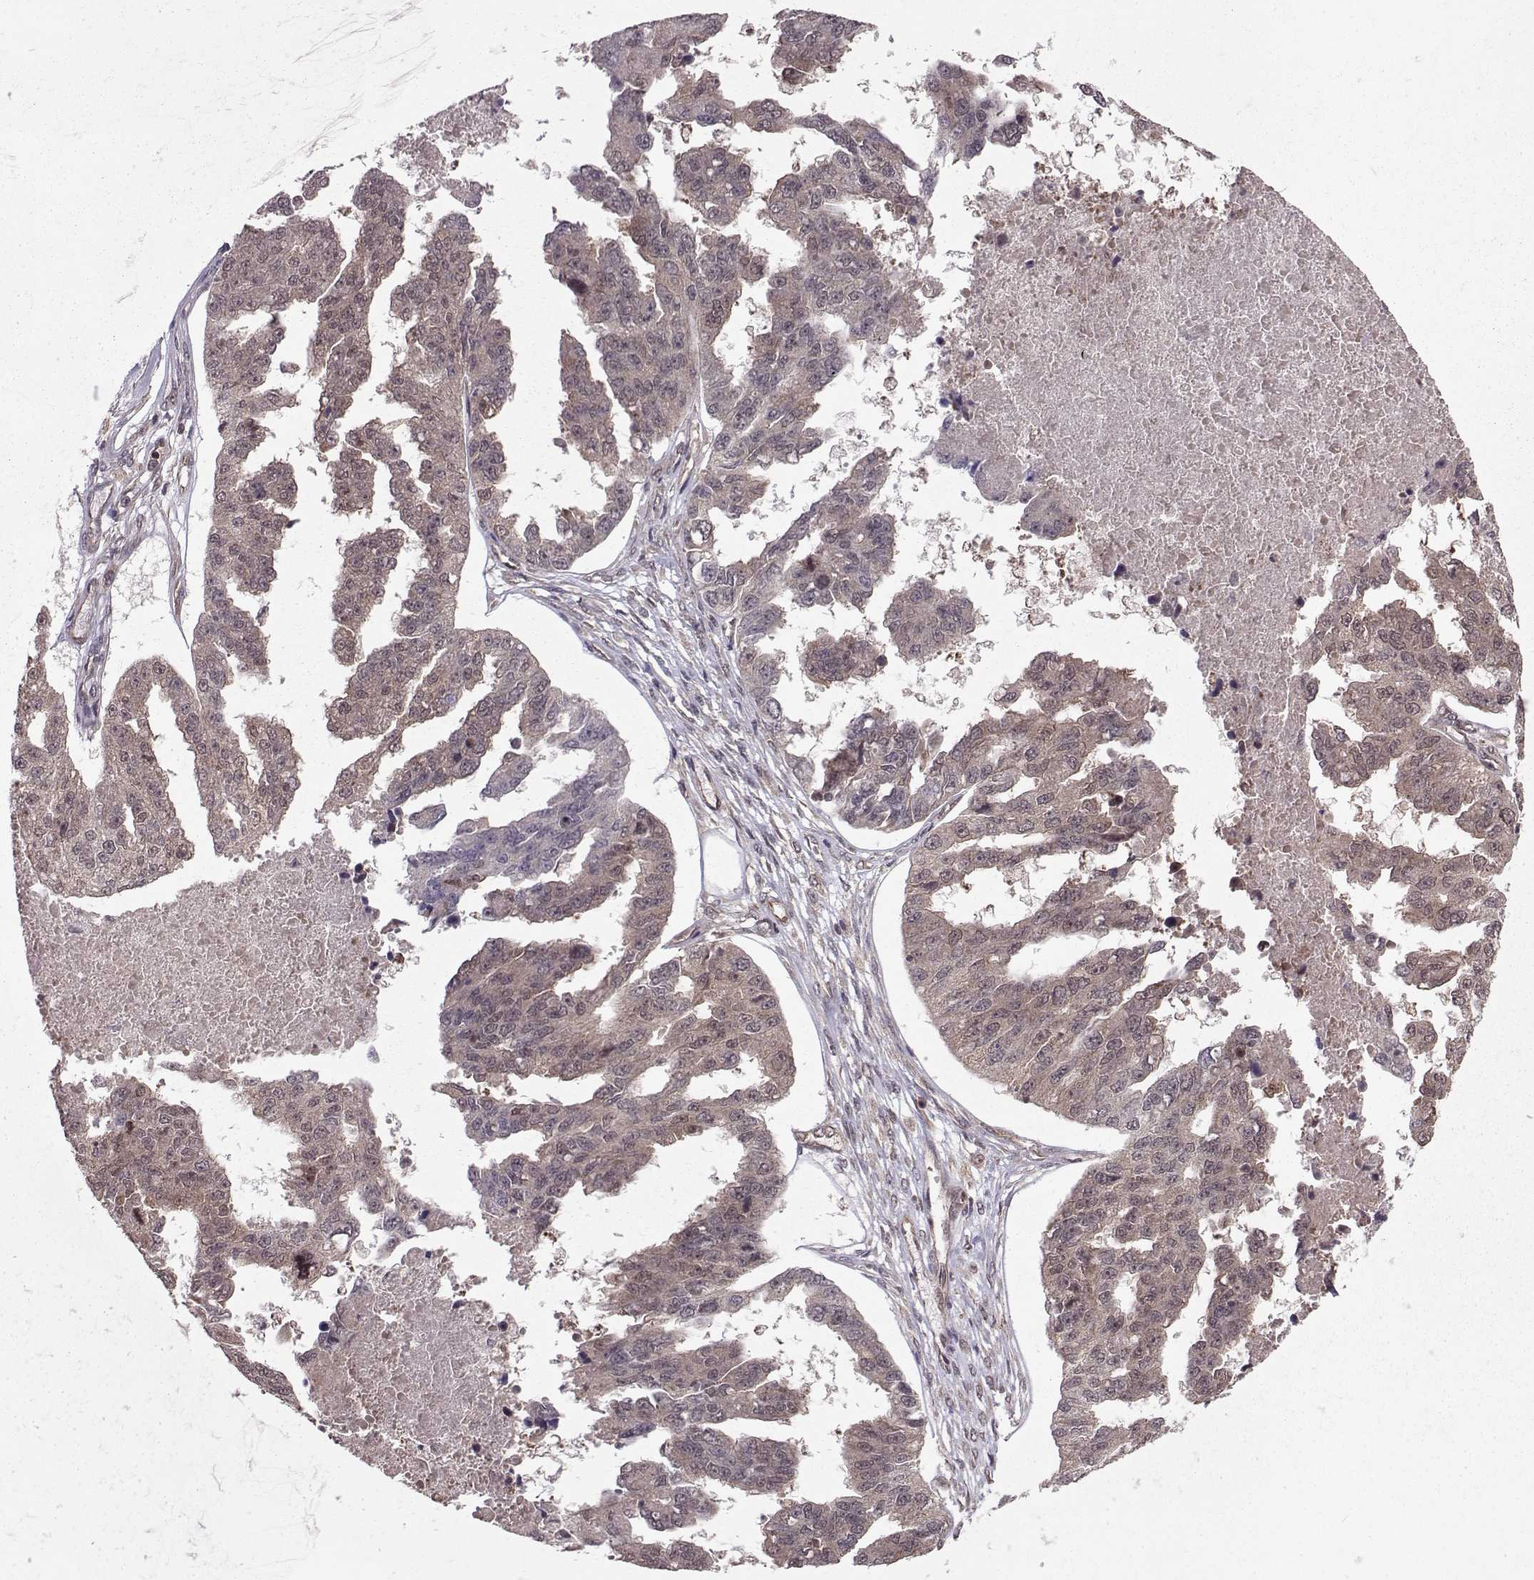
{"staining": {"intensity": "weak", "quantity": "25%-75%", "location": "cytoplasmic/membranous"}, "tissue": "ovarian cancer", "cell_type": "Tumor cells", "image_type": "cancer", "snomed": [{"axis": "morphology", "description": "Cystadenocarcinoma, serous, NOS"}, {"axis": "topography", "description": "Ovary"}], "caption": "A brown stain labels weak cytoplasmic/membranous expression of a protein in serous cystadenocarcinoma (ovarian) tumor cells. (Stains: DAB (3,3'-diaminobenzidine) in brown, nuclei in blue, Microscopy: brightfield microscopy at high magnification).", "gene": "PPP2R2A", "patient": {"sex": "female", "age": 58}}